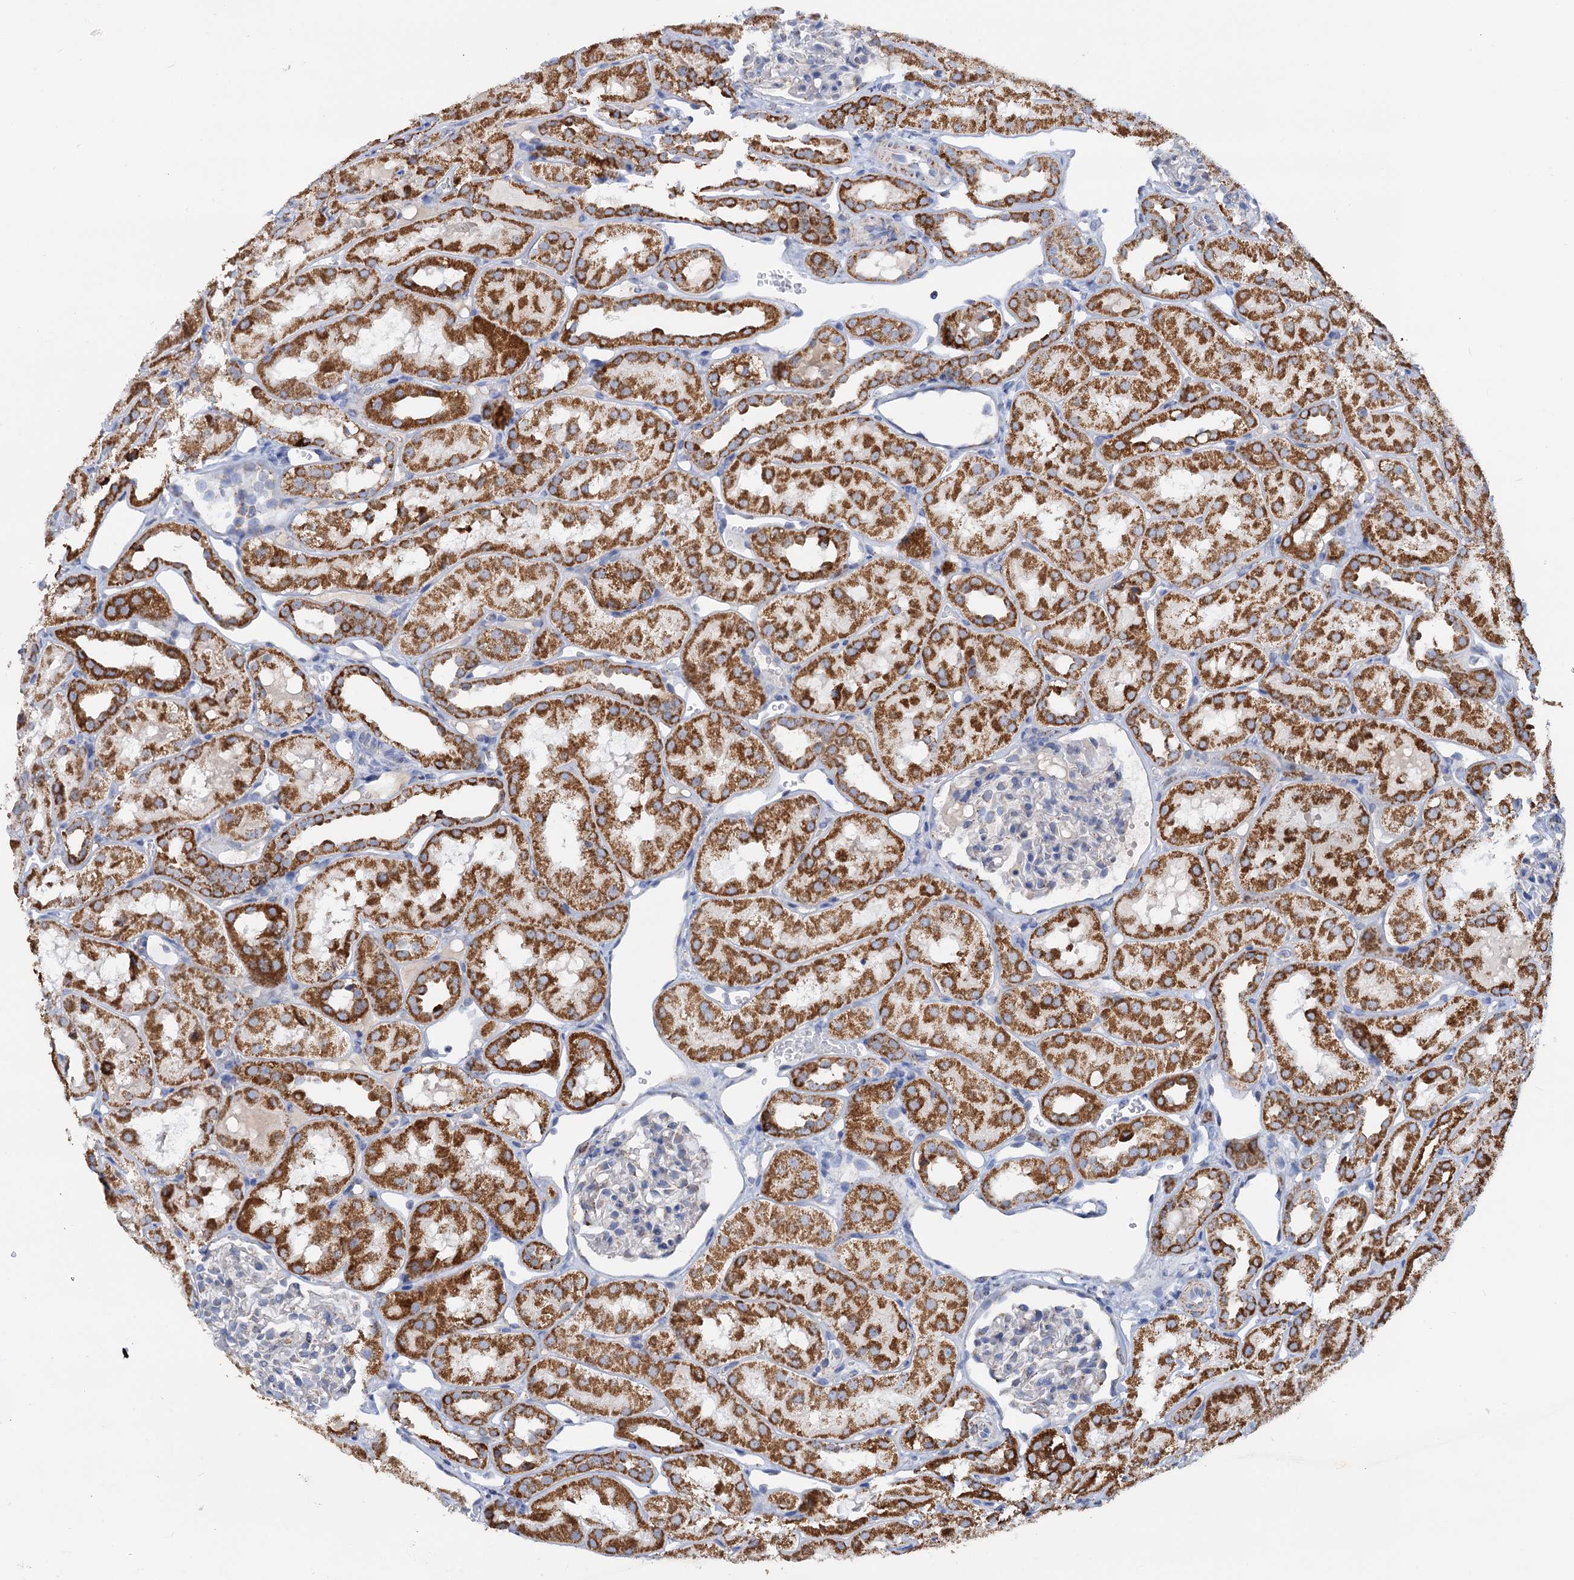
{"staining": {"intensity": "moderate", "quantity": "<25%", "location": "cytoplasmic/membranous"}, "tissue": "kidney", "cell_type": "Cells in glomeruli", "image_type": "normal", "snomed": [{"axis": "morphology", "description": "Normal tissue, NOS"}, {"axis": "topography", "description": "Kidney"}, {"axis": "topography", "description": "Urinary bladder"}], "caption": "Immunohistochemical staining of benign human kidney exhibits <25% levels of moderate cytoplasmic/membranous protein staining in approximately <25% of cells in glomeruli. The staining was performed using DAB (3,3'-diaminobenzidine) to visualize the protein expression in brown, while the nuclei were stained in blue with hematoxylin (Magnification: 20x).", "gene": "C2CD3", "patient": {"sex": "male", "age": 16}}